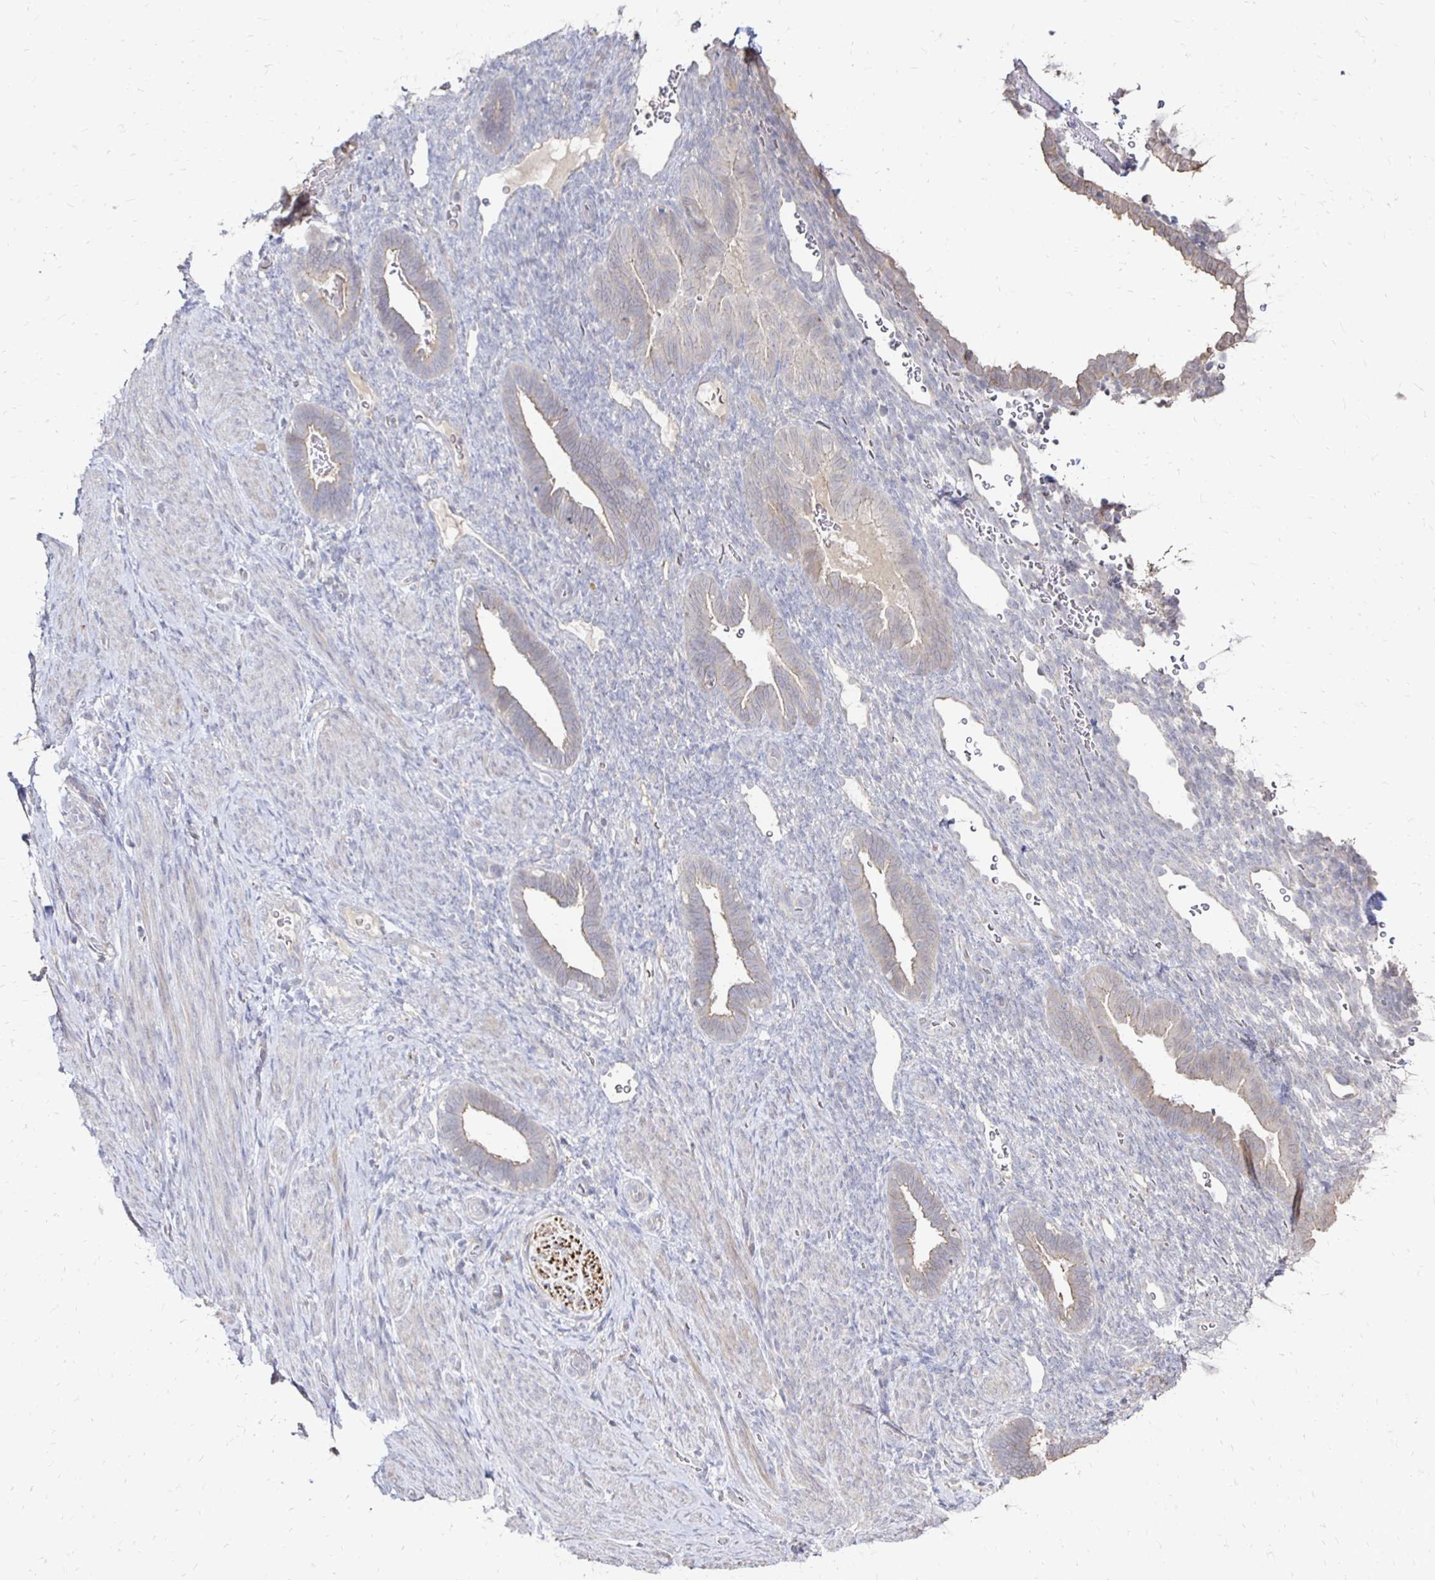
{"staining": {"intensity": "negative", "quantity": "none", "location": "none"}, "tissue": "endometrium", "cell_type": "Cells in endometrial stroma", "image_type": "normal", "snomed": [{"axis": "morphology", "description": "Normal tissue, NOS"}, {"axis": "topography", "description": "Endometrium"}], "caption": "IHC histopathology image of unremarkable endometrium stained for a protein (brown), which displays no staining in cells in endometrial stroma.", "gene": "ZNF727", "patient": {"sex": "female", "age": 34}}